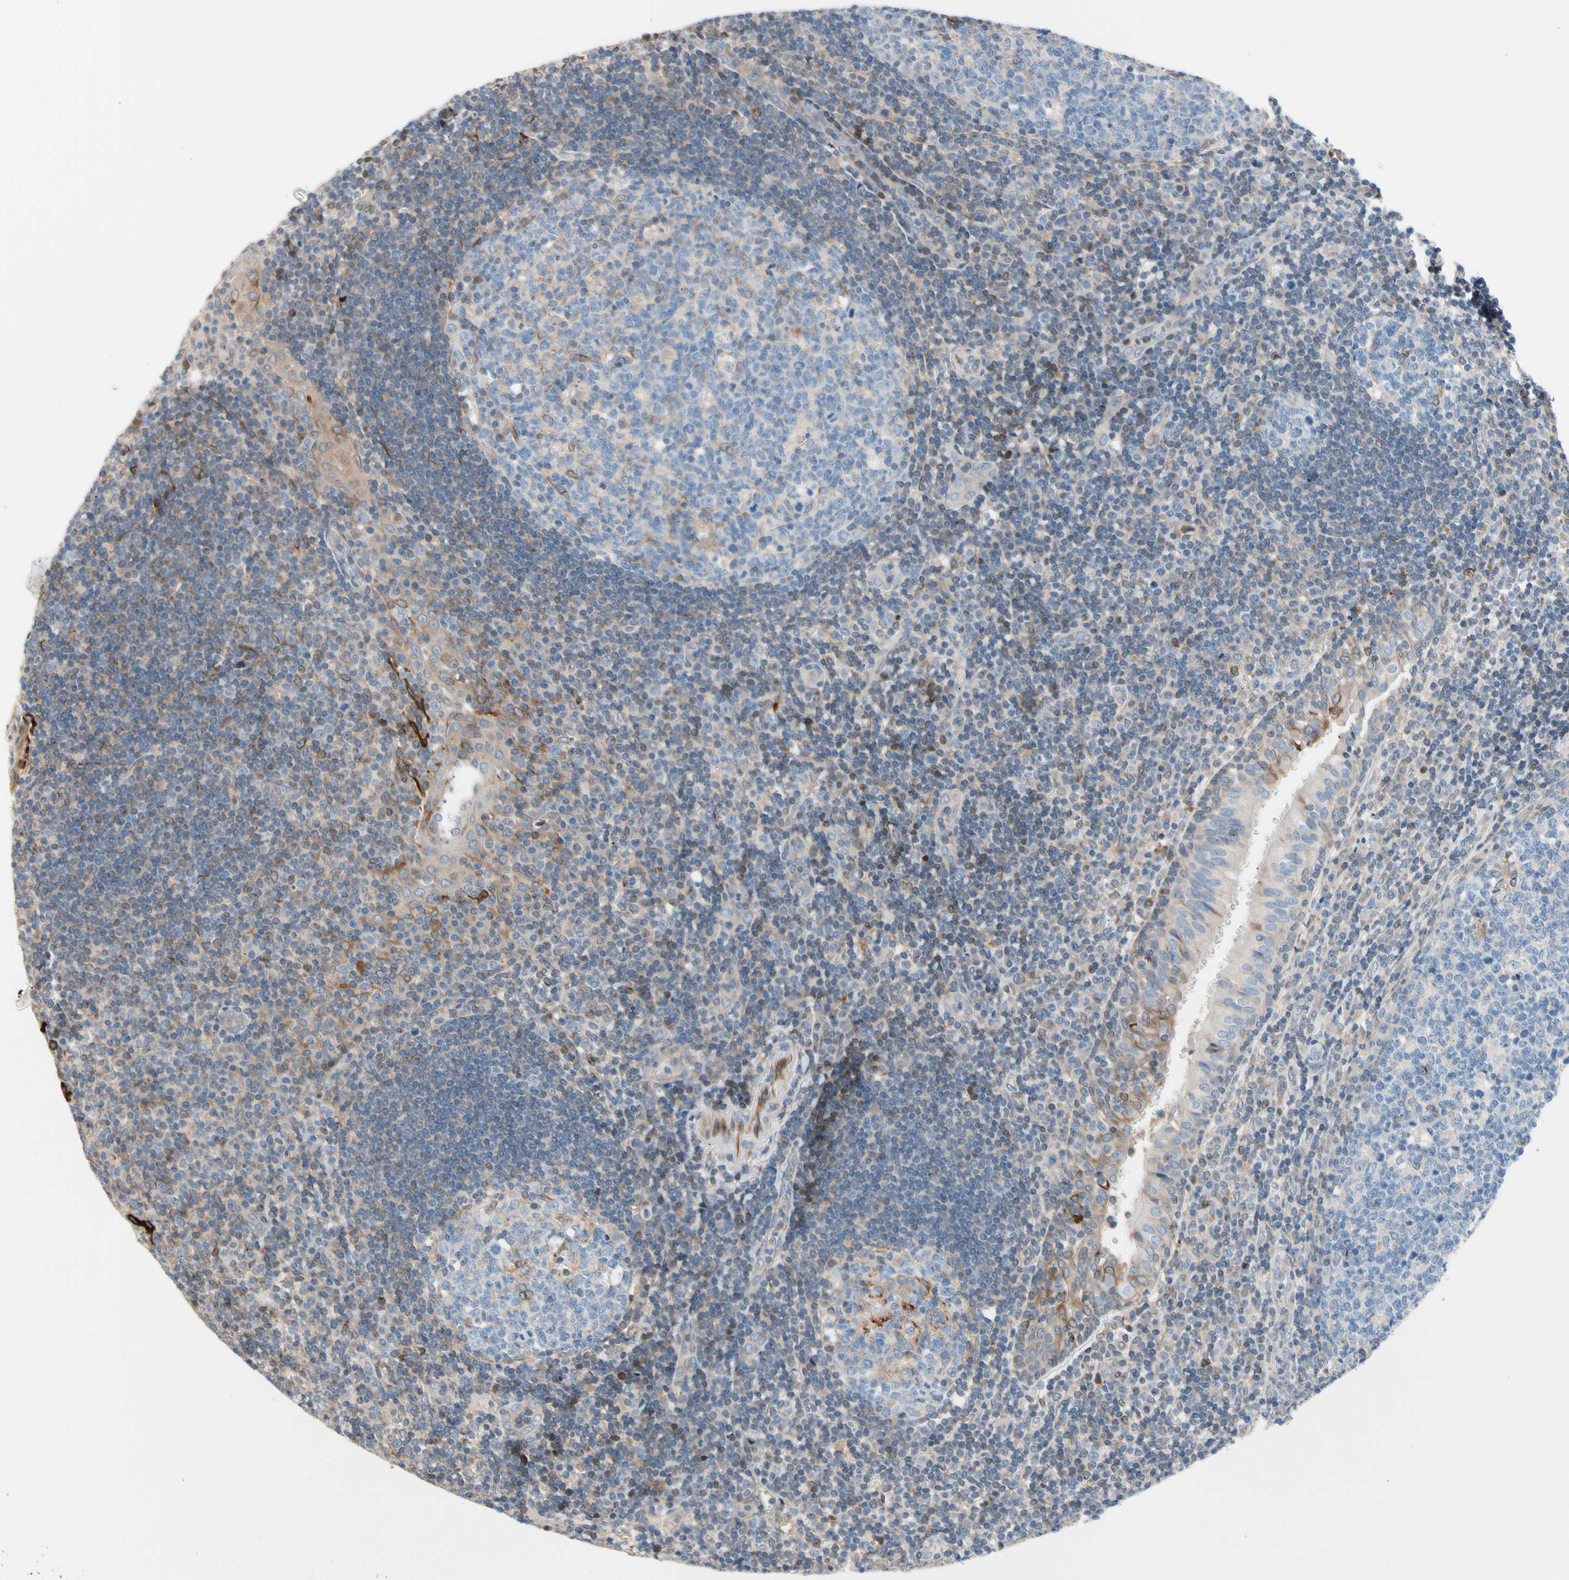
{"staining": {"intensity": "negative", "quantity": "none", "location": "none"}, "tissue": "tonsil", "cell_type": "Germinal center cells", "image_type": "normal", "snomed": [{"axis": "morphology", "description": "Normal tissue, NOS"}, {"axis": "topography", "description": "Tonsil"}], "caption": "IHC image of normal tonsil: human tonsil stained with DAB (3,3'-diaminobenzidine) exhibits no significant protein staining in germinal center cells.", "gene": "MAP3K3", "patient": {"sex": "female", "age": 40}}